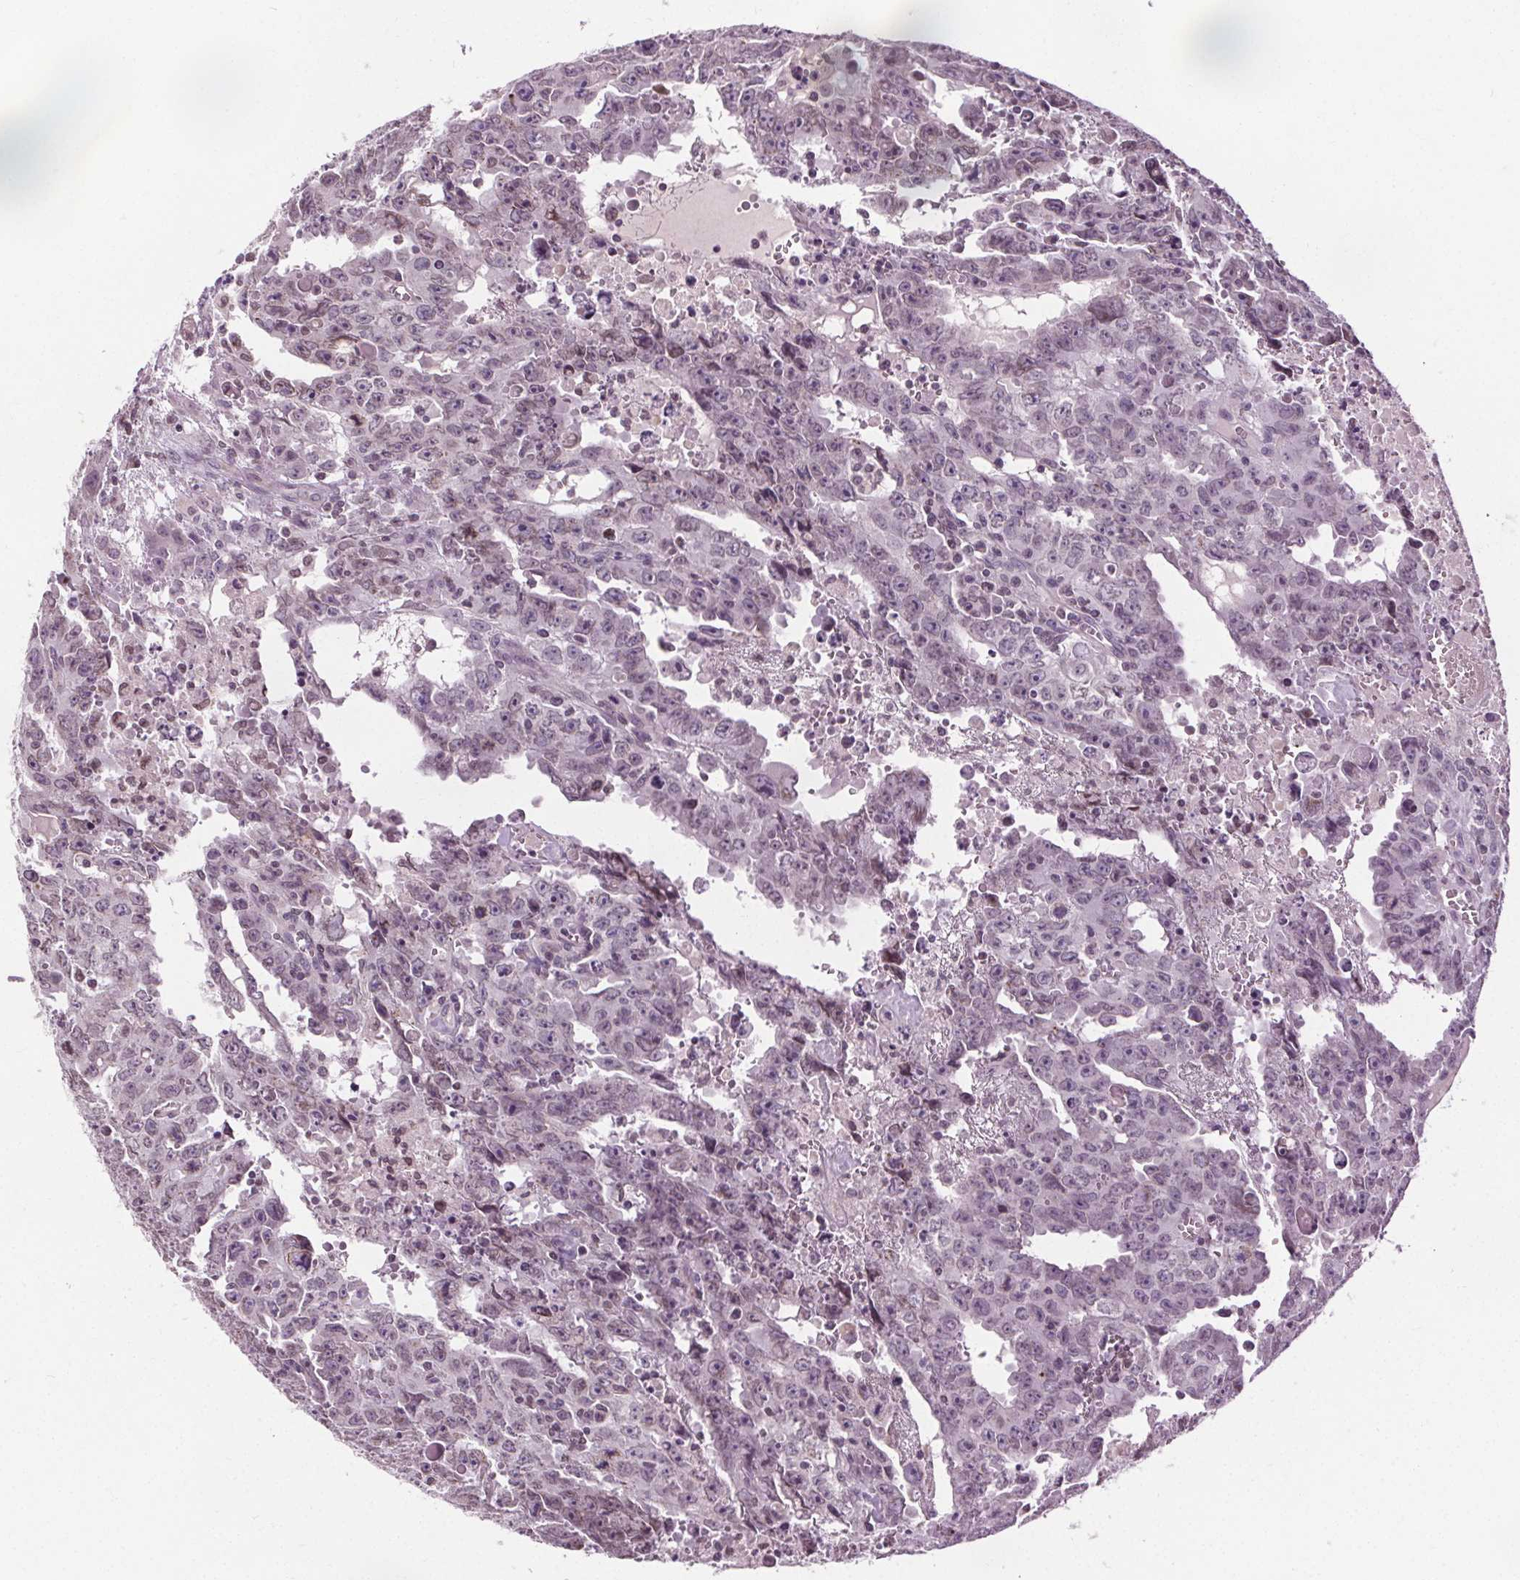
{"staining": {"intensity": "negative", "quantity": "none", "location": "none"}, "tissue": "testis cancer", "cell_type": "Tumor cells", "image_type": "cancer", "snomed": [{"axis": "morphology", "description": "Carcinoma, Embryonal, NOS"}, {"axis": "topography", "description": "Testis"}], "caption": "Image shows no significant protein positivity in tumor cells of testis cancer (embryonal carcinoma).", "gene": "LFNG", "patient": {"sex": "male", "age": 22}}